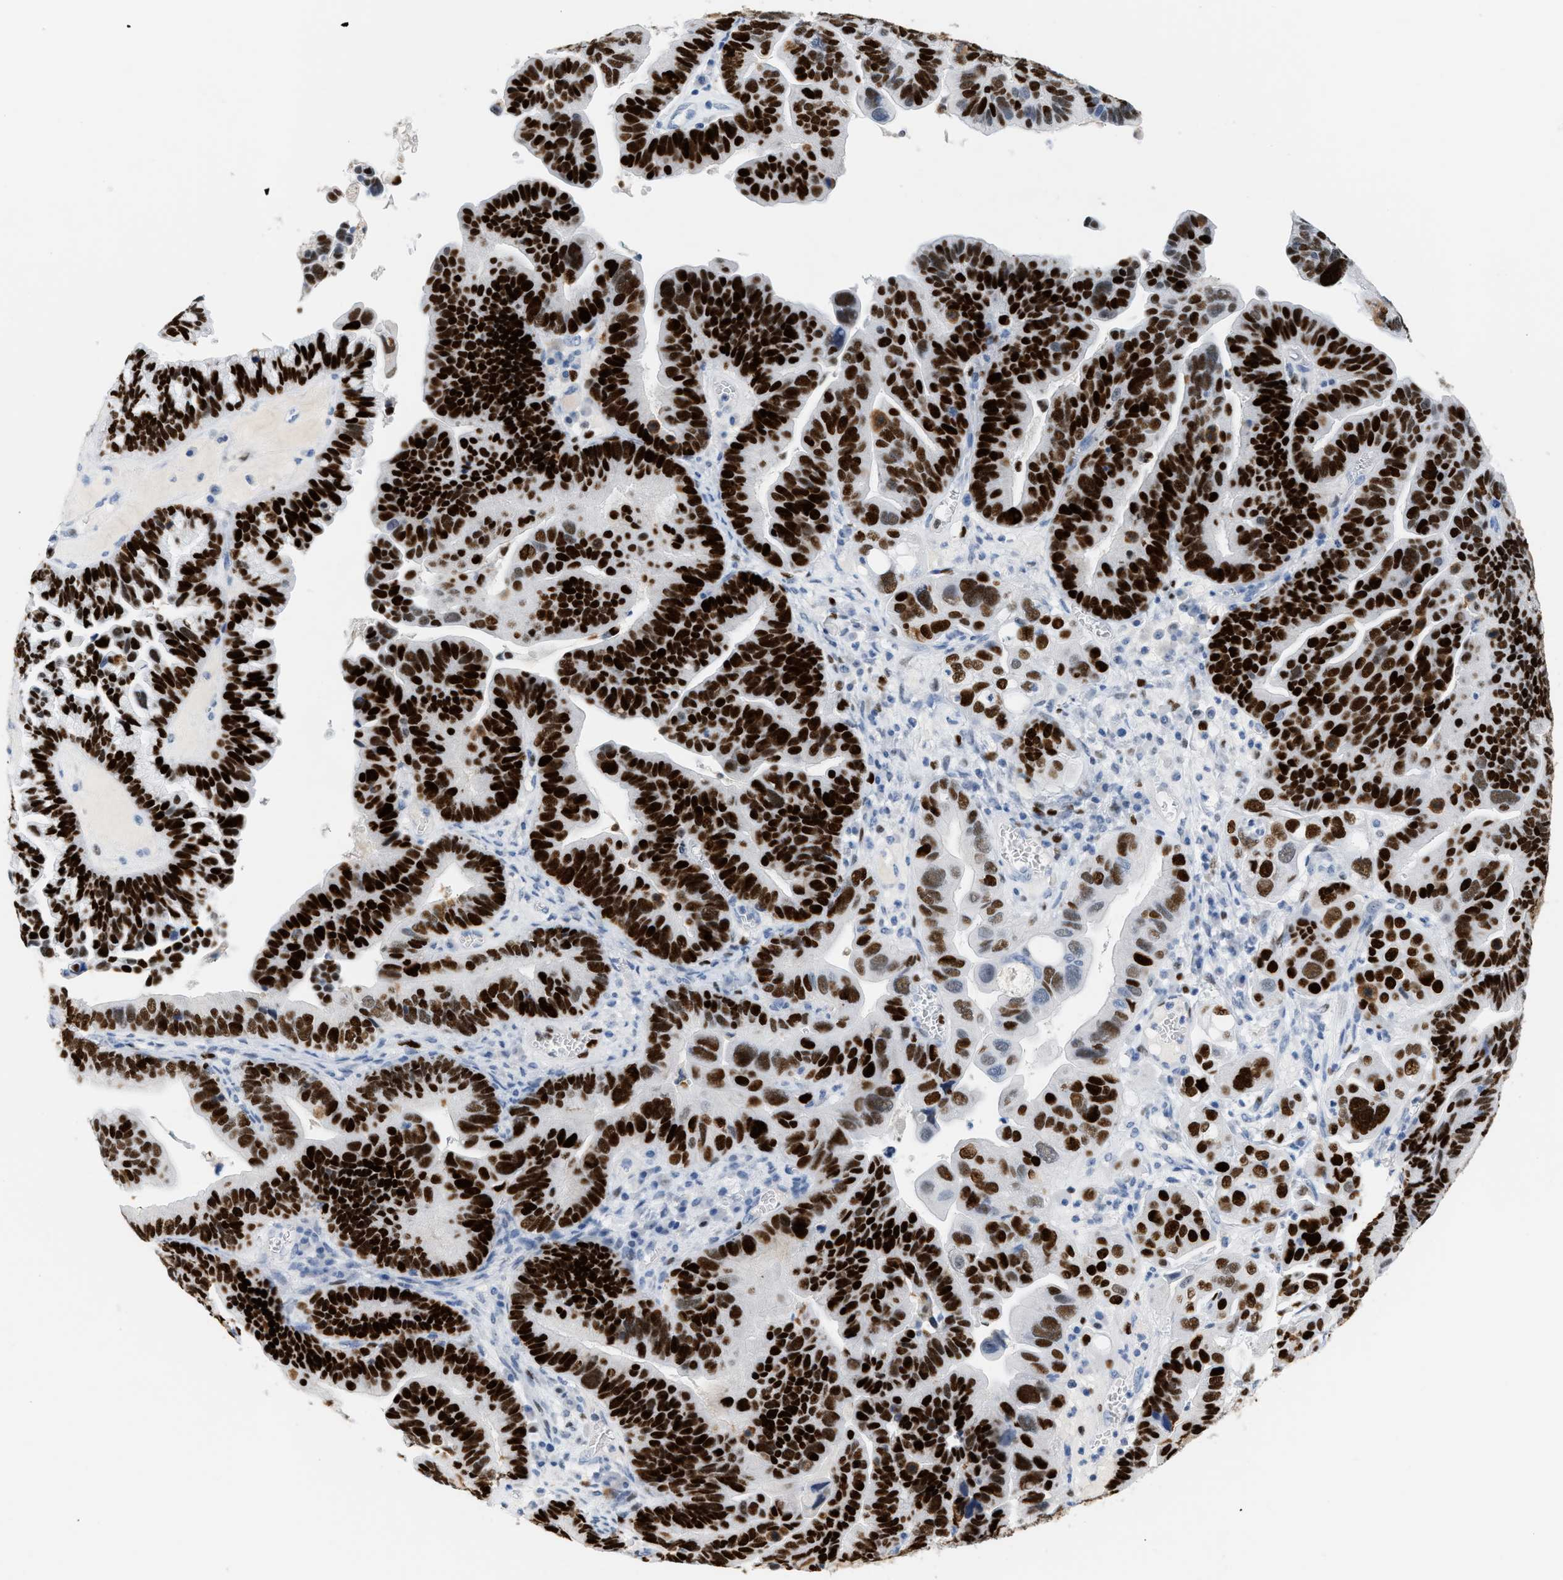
{"staining": {"intensity": "strong", "quantity": ">75%", "location": "nuclear"}, "tissue": "ovarian cancer", "cell_type": "Tumor cells", "image_type": "cancer", "snomed": [{"axis": "morphology", "description": "Cystadenocarcinoma, serous, NOS"}, {"axis": "topography", "description": "Ovary"}], "caption": "Ovarian cancer (serous cystadenocarcinoma) tissue demonstrates strong nuclear expression in approximately >75% of tumor cells, visualized by immunohistochemistry.", "gene": "MCM7", "patient": {"sex": "female", "age": 56}}